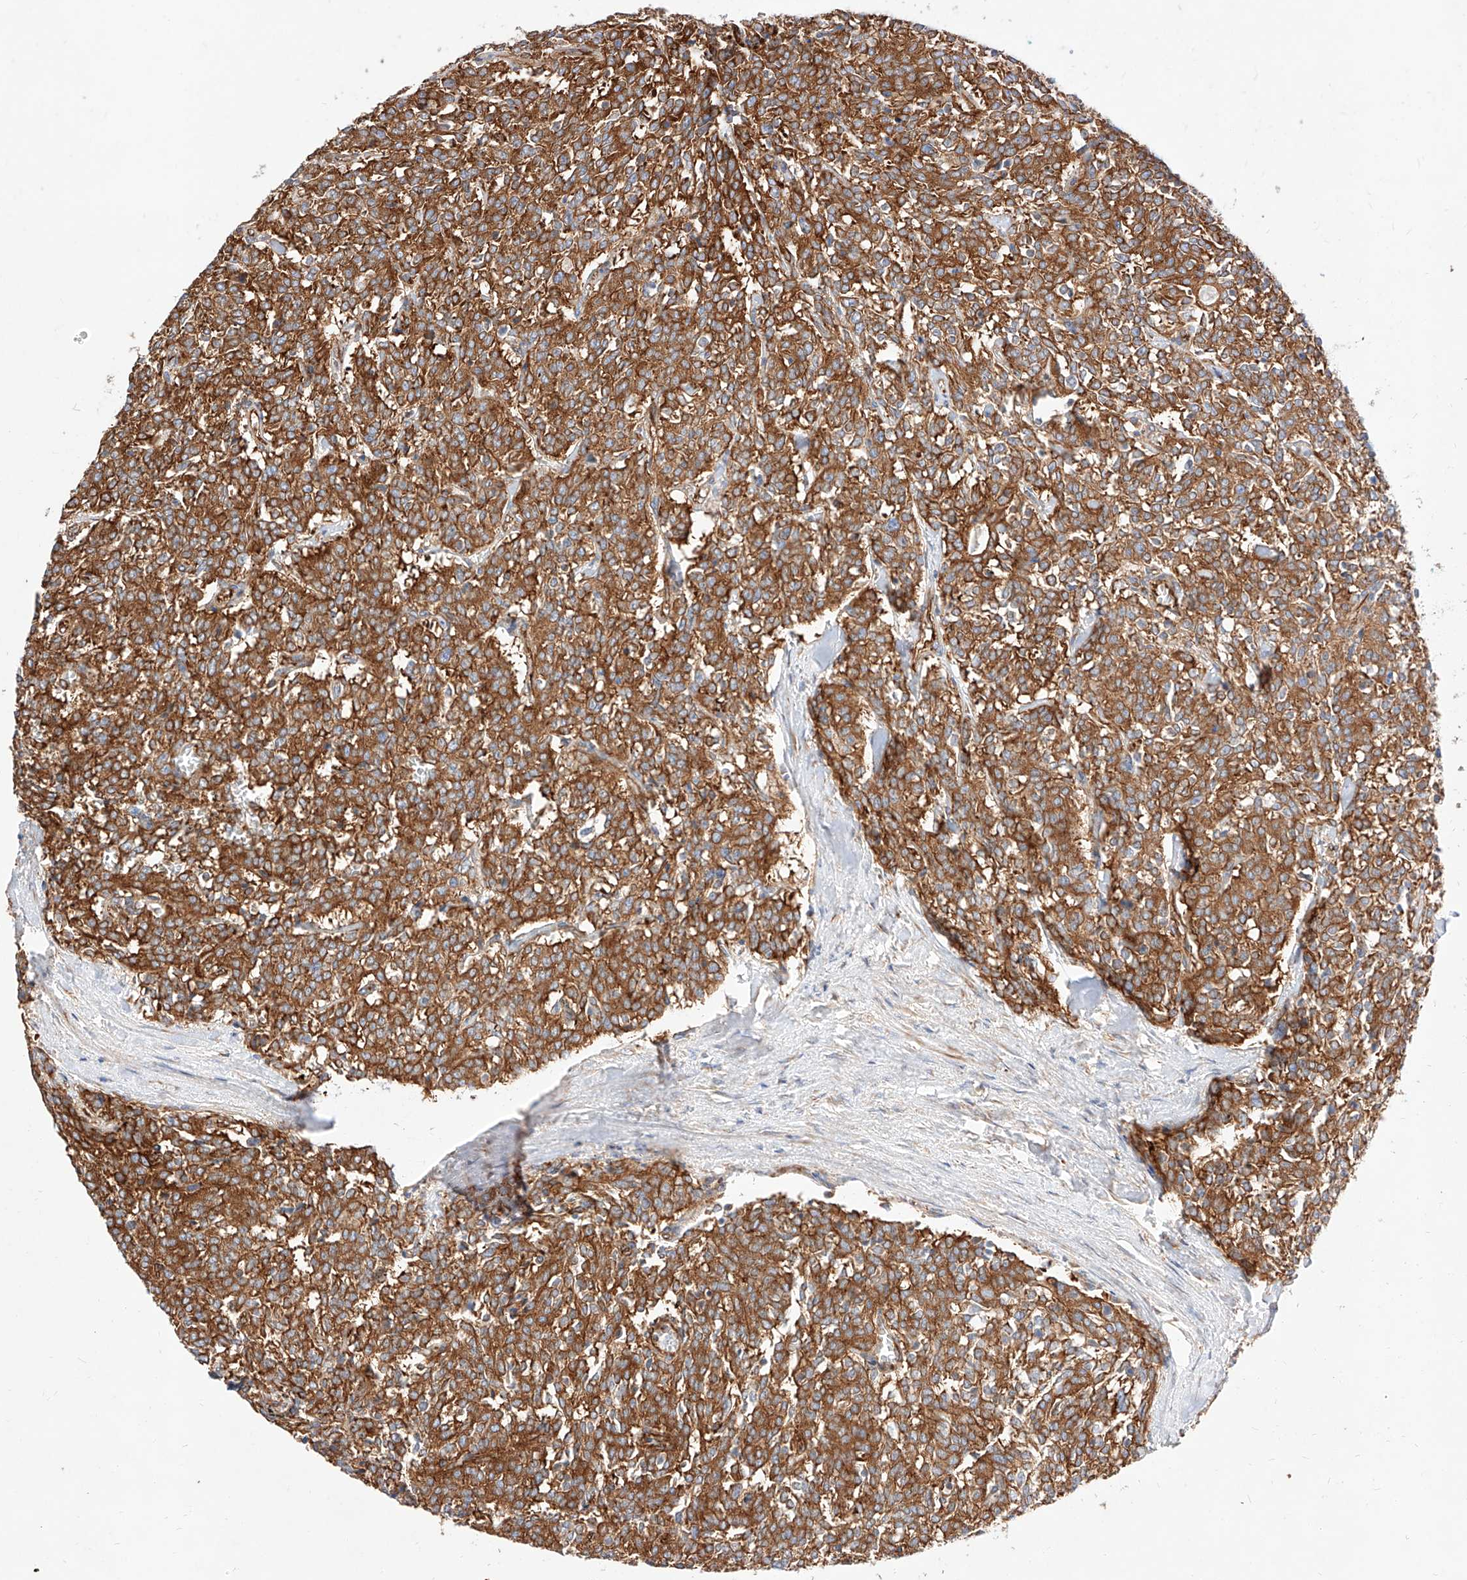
{"staining": {"intensity": "strong", "quantity": ">75%", "location": "cytoplasmic/membranous"}, "tissue": "carcinoid", "cell_type": "Tumor cells", "image_type": "cancer", "snomed": [{"axis": "morphology", "description": "Carcinoid, malignant, NOS"}, {"axis": "topography", "description": "Lung"}], "caption": "Immunohistochemical staining of carcinoid (malignant) demonstrates high levels of strong cytoplasmic/membranous expression in approximately >75% of tumor cells.", "gene": "CSGALNACT2", "patient": {"sex": "female", "age": 46}}